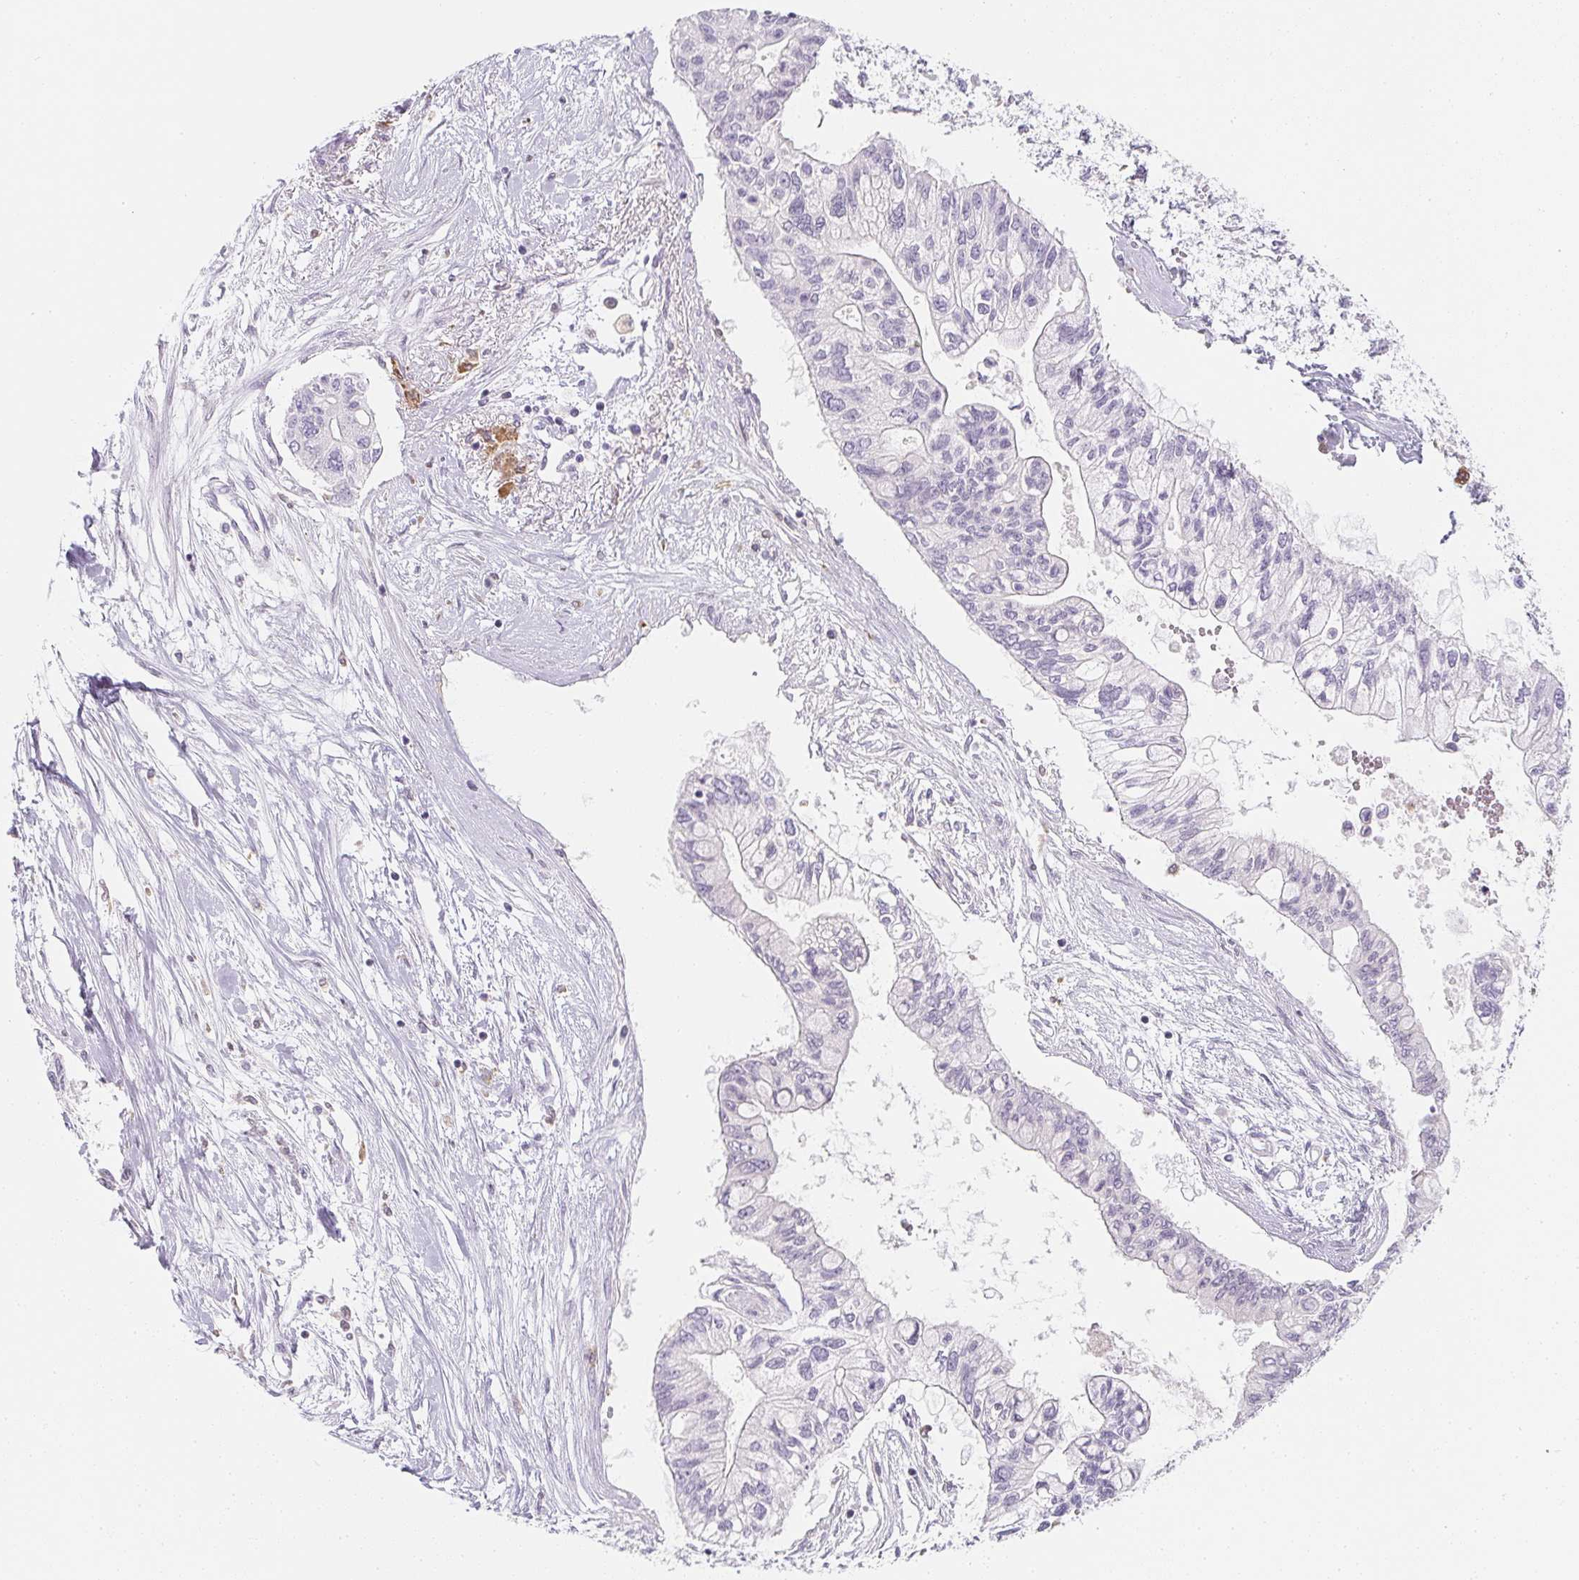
{"staining": {"intensity": "negative", "quantity": "none", "location": "none"}, "tissue": "pancreatic cancer", "cell_type": "Tumor cells", "image_type": "cancer", "snomed": [{"axis": "morphology", "description": "Adenocarcinoma, NOS"}, {"axis": "topography", "description": "Pancreas"}], "caption": "Tumor cells show no significant protein positivity in pancreatic cancer.", "gene": "SOAT1", "patient": {"sex": "female", "age": 77}}